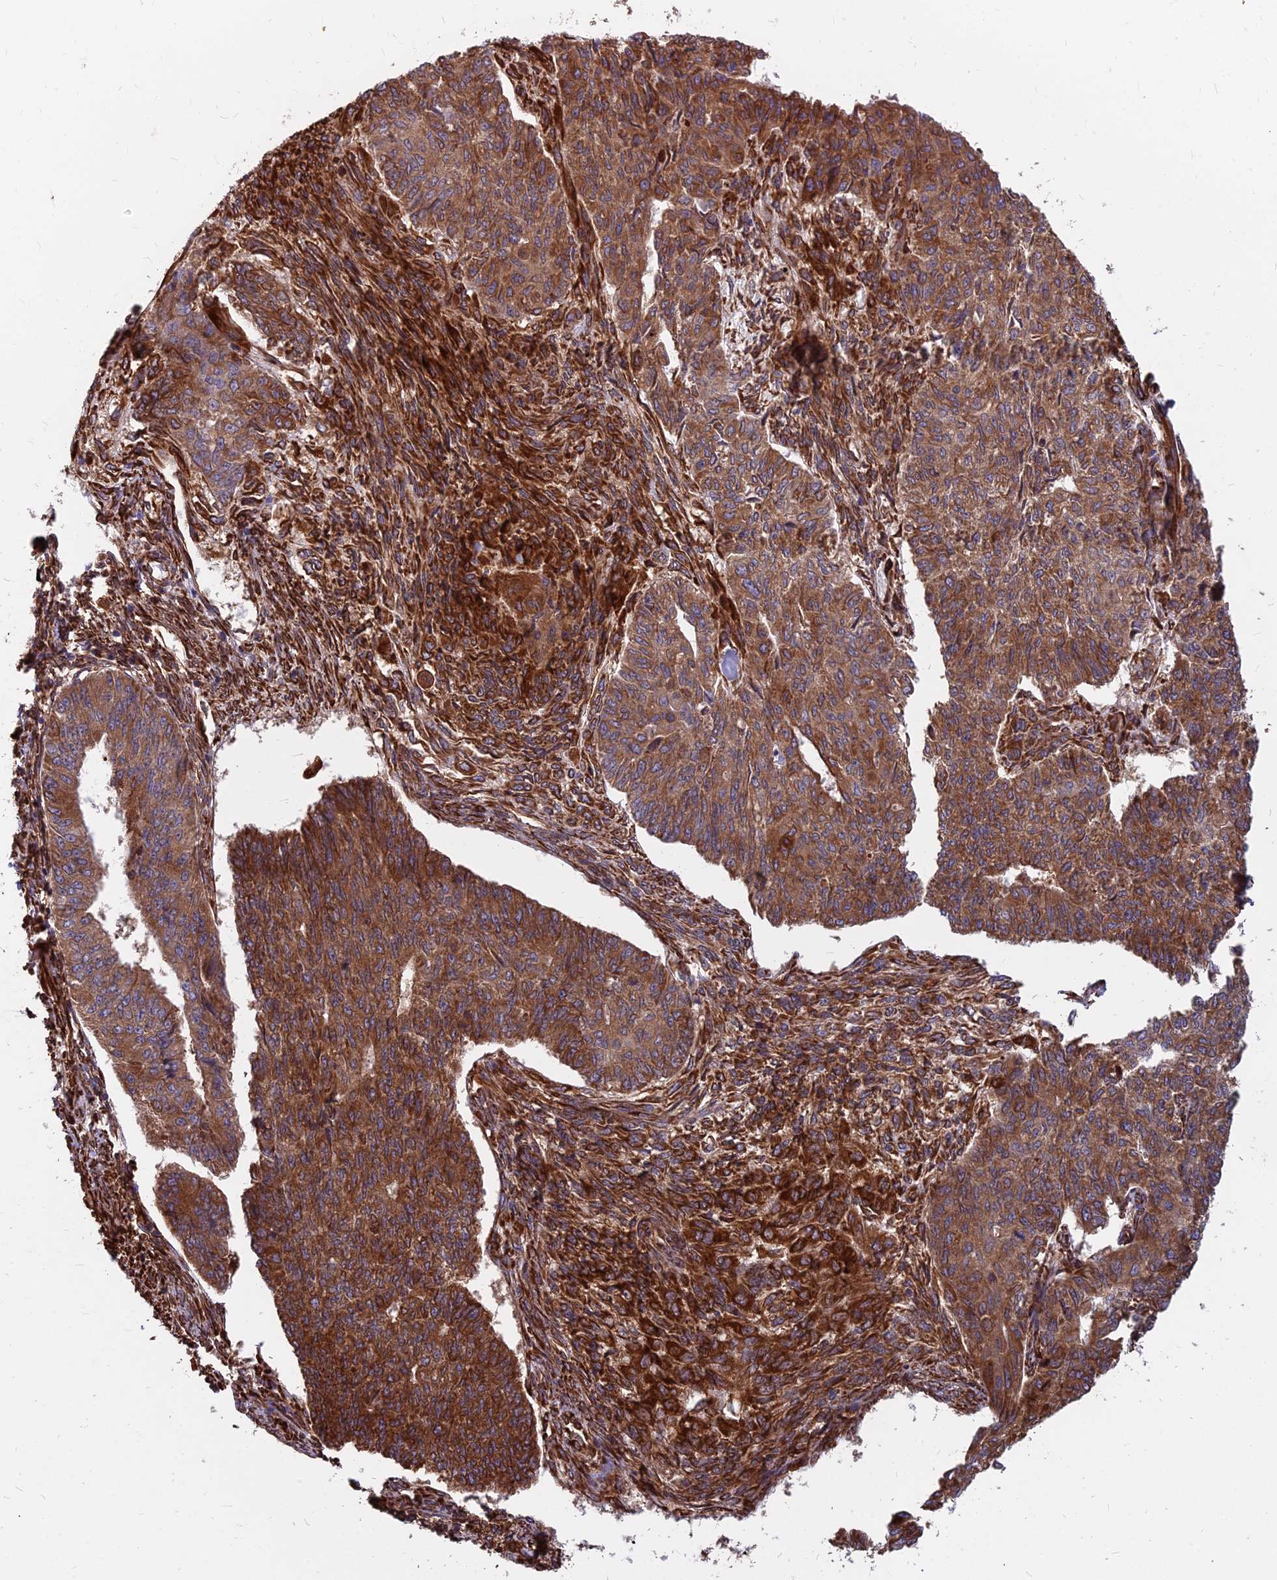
{"staining": {"intensity": "moderate", "quantity": ">75%", "location": "cytoplasmic/membranous"}, "tissue": "endometrial cancer", "cell_type": "Tumor cells", "image_type": "cancer", "snomed": [{"axis": "morphology", "description": "Adenocarcinoma, NOS"}, {"axis": "topography", "description": "Endometrium"}], "caption": "Moderate cytoplasmic/membranous expression for a protein is appreciated in approximately >75% of tumor cells of endometrial cancer using immunohistochemistry (IHC).", "gene": "NDUFAF7", "patient": {"sex": "female", "age": 32}}